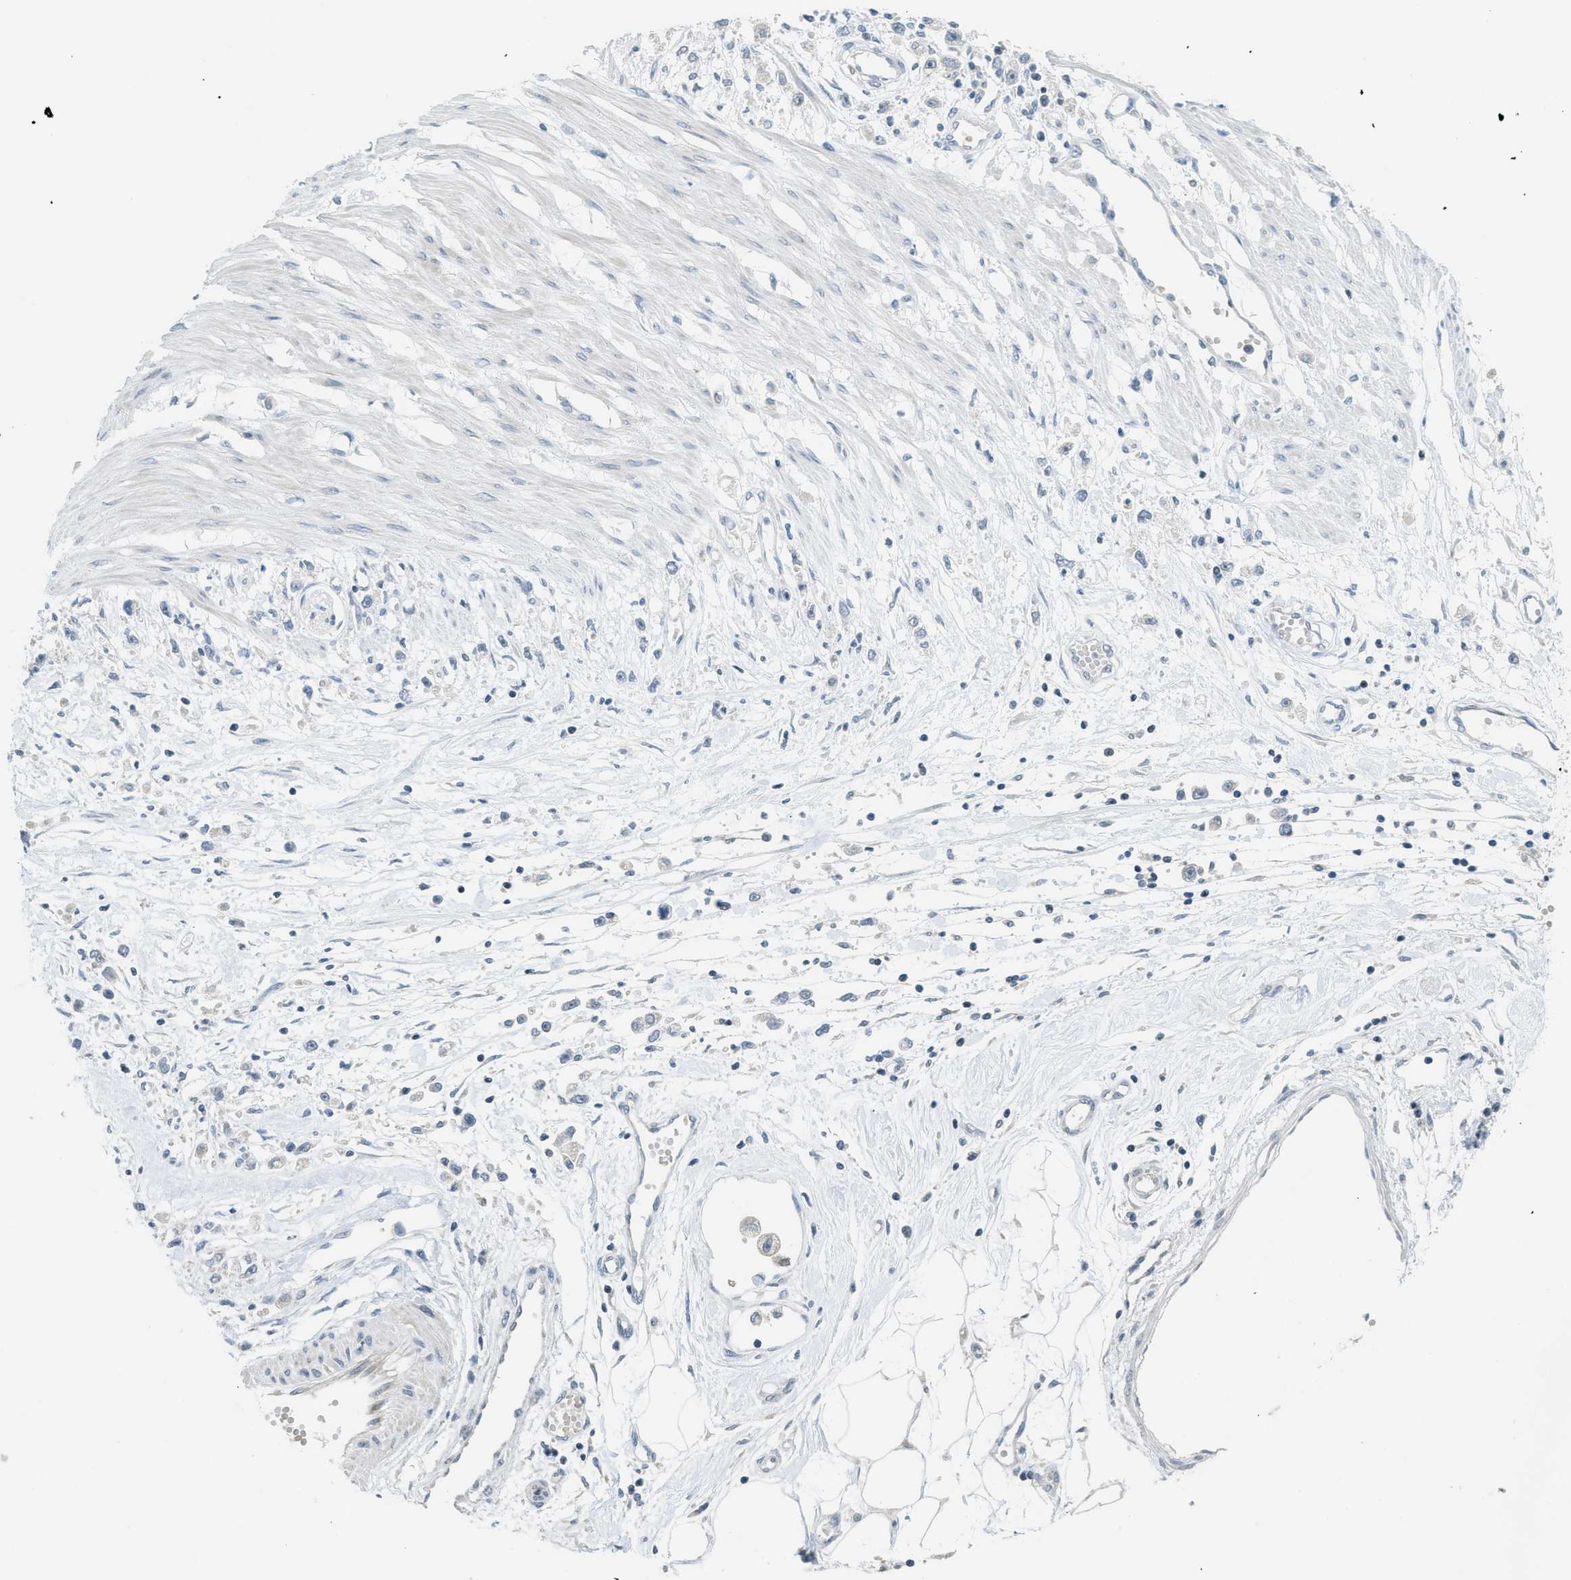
{"staining": {"intensity": "negative", "quantity": "none", "location": "none"}, "tissue": "stomach cancer", "cell_type": "Tumor cells", "image_type": "cancer", "snomed": [{"axis": "morphology", "description": "Adenocarcinoma, NOS"}, {"axis": "topography", "description": "Stomach"}], "caption": "An image of human stomach cancer (adenocarcinoma) is negative for staining in tumor cells.", "gene": "TXNDC2", "patient": {"sex": "female", "age": 59}}